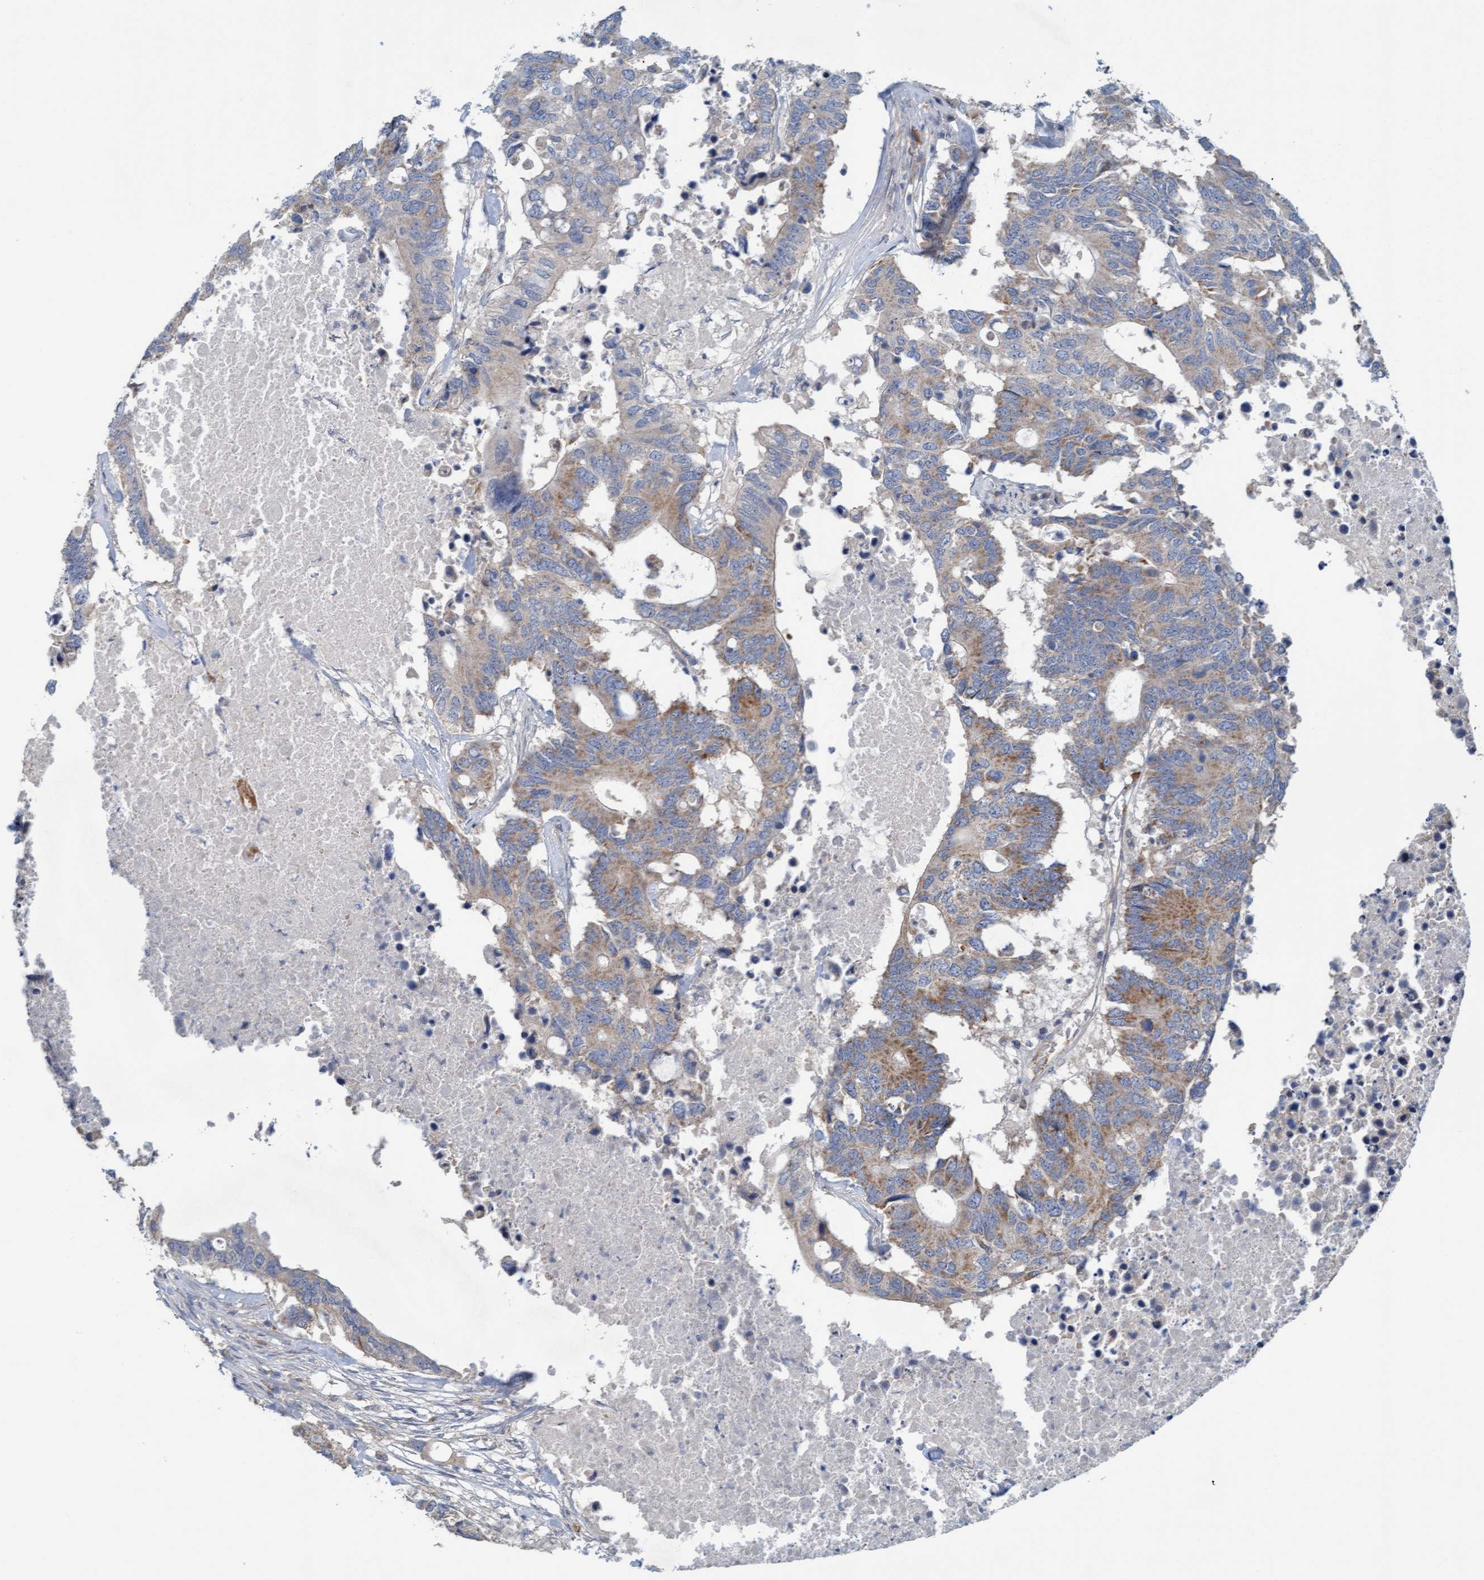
{"staining": {"intensity": "moderate", "quantity": "25%-75%", "location": "cytoplasmic/membranous"}, "tissue": "colorectal cancer", "cell_type": "Tumor cells", "image_type": "cancer", "snomed": [{"axis": "morphology", "description": "Adenocarcinoma, NOS"}, {"axis": "topography", "description": "Colon"}], "caption": "An immunohistochemistry (IHC) image of neoplastic tissue is shown. Protein staining in brown labels moderate cytoplasmic/membranous positivity in colorectal cancer within tumor cells.", "gene": "ZNF566", "patient": {"sex": "male", "age": 71}}